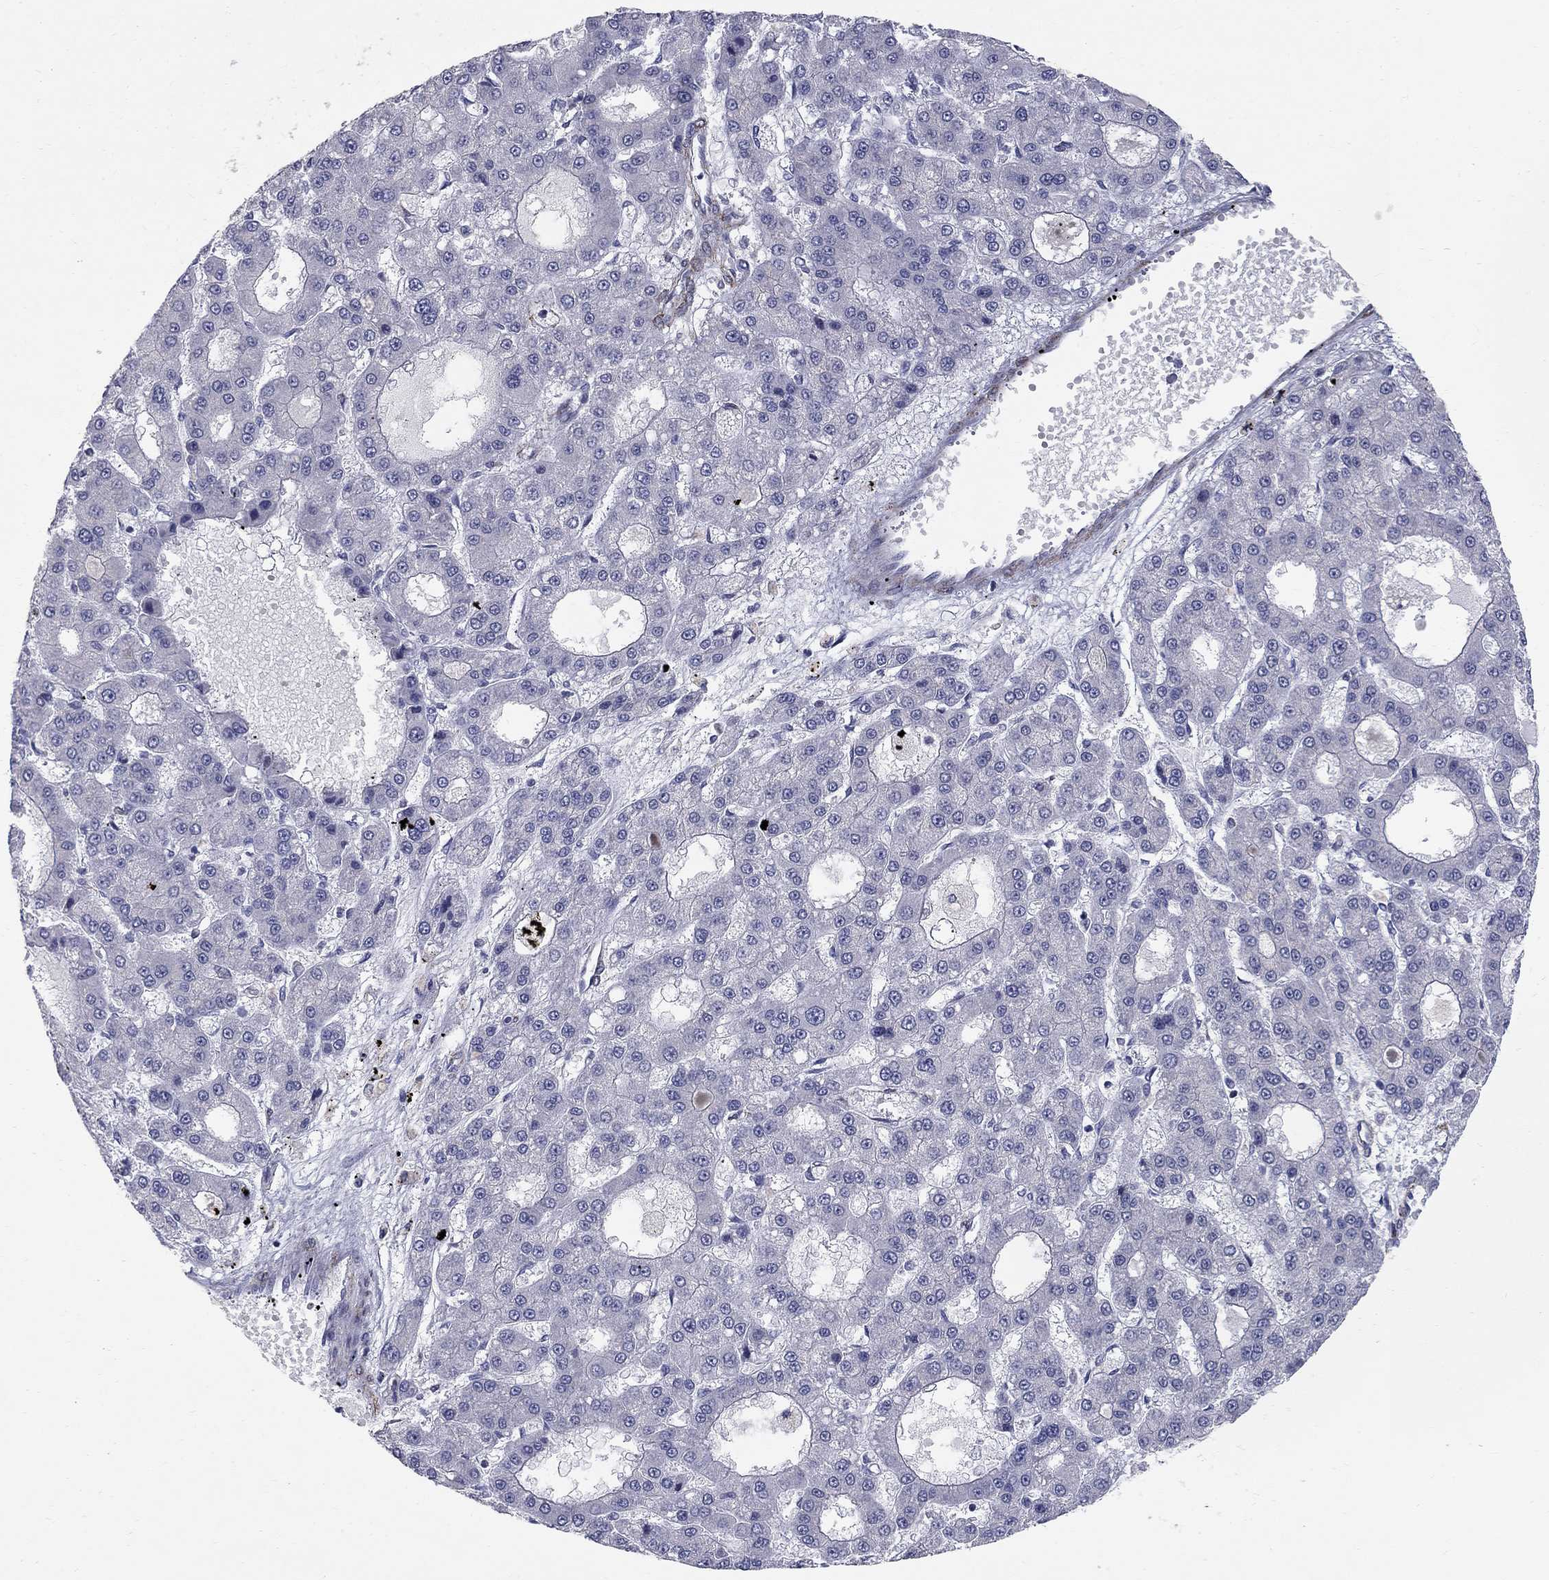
{"staining": {"intensity": "negative", "quantity": "none", "location": "none"}, "tissue": "liver cancer", "cell_type": "Tumor cells", "image_type": "cancer", "snomed": [{"axis": "morphology", "description": "Carcinoma, Hepatocellular, NOS"}, {"axis": "topography", "description": "Liver"}], "caption": "A micrograph of human liver cancer (hepatocellular carcinoma) is negative for staining in tumor cells.", "gene": "NTRK2", "patient": {"sex": "male", "age": 70}}